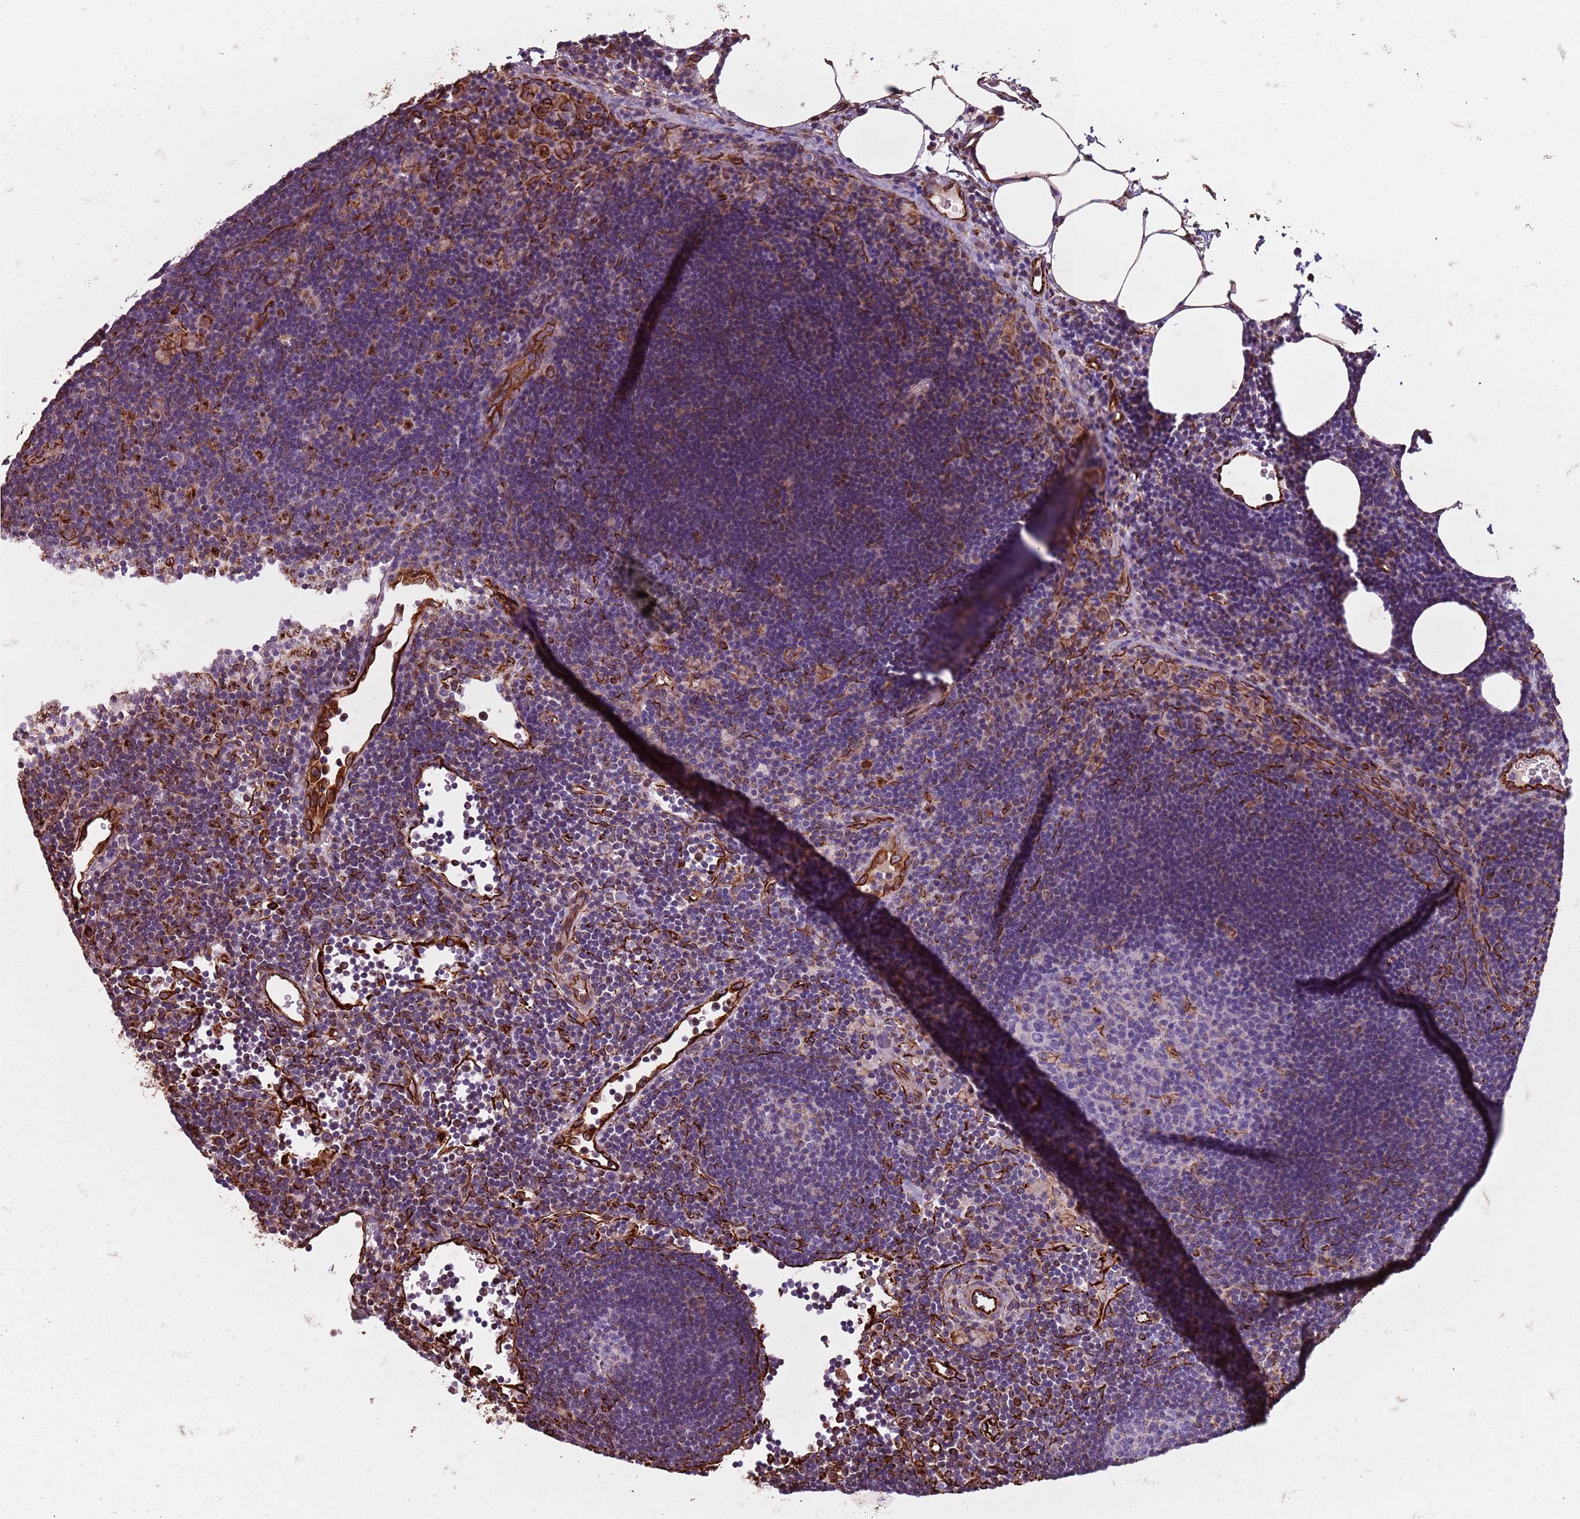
{"staining": {"intensity": "negative", "quantity": "none", "location": "none"}, "tissue": "lymph node", "cell_type": "Germinal center cells", "image_type": "normal", "snomed": [{"axis": "morphology", "description": "Normal tissue, NOS"}, {"axis": "topography", "description": "Lymph node"}], "caption": "The immunohistochemistry histopathology image has no significant staining in germinal center cells of lymph node.", "gene": "TAS2R38", "patient": {"sex": "male", "age": 62}}